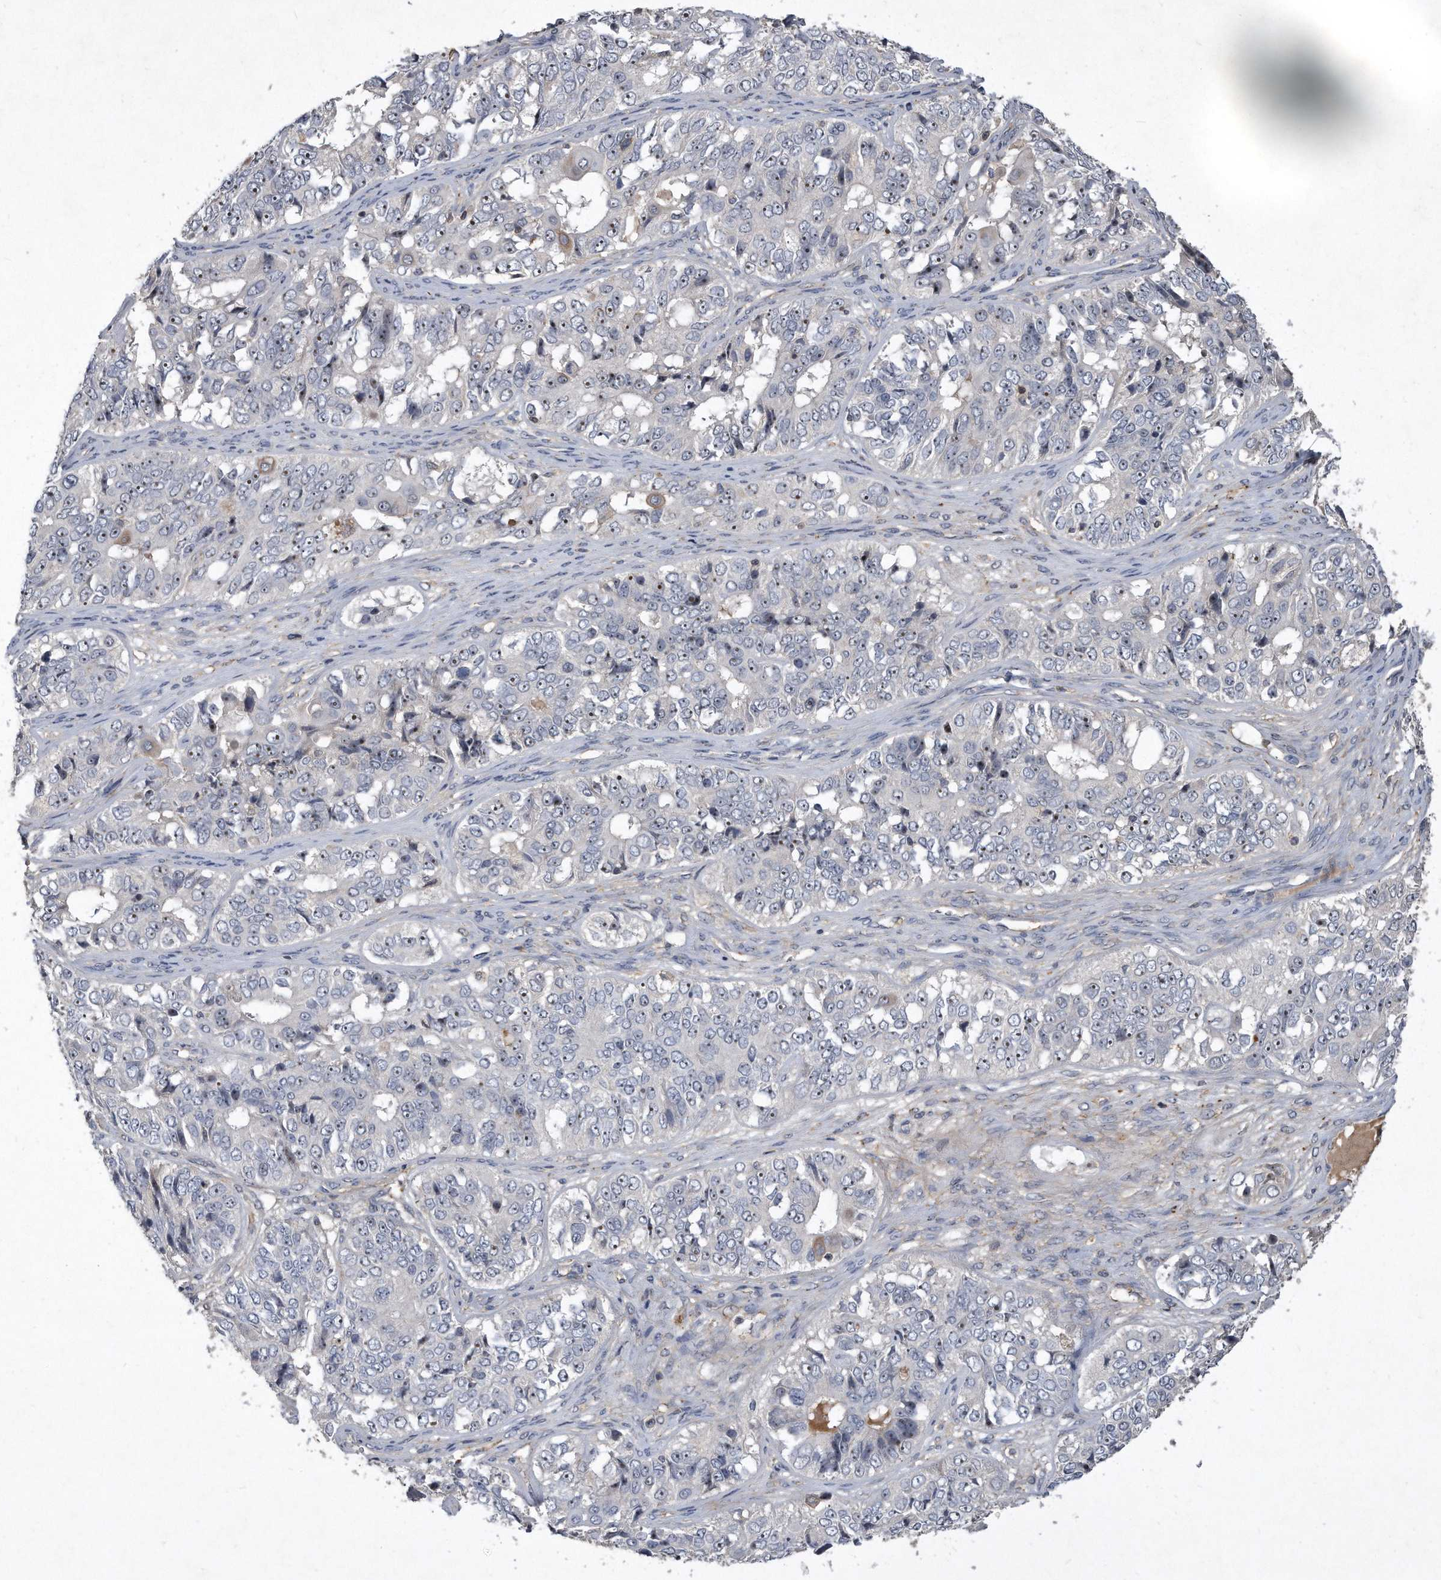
{"staining": {"intensity": "moderate", "quantity": "25%-75%", "location": "nuclear"}, "tissue": "ovarian cancer", "cell_type": "Tumor cells", "image_type": "cancer", "snomed": [{"axis": "morphology", "description": "Carcinoma, endometroid"}, {"axis": "topography", "description": "Ovary"}], "caption": "Immunohistochemistry of human ovarian cancer exhibits medium levels of moderate nuclear positivity in approximately 25%-75% of tumor cells. (DAB IHC, brown staining for protein, blue staining for nuclei).", "gene": "PGBD2", "patient": {"sex": "female", "age": 51}}